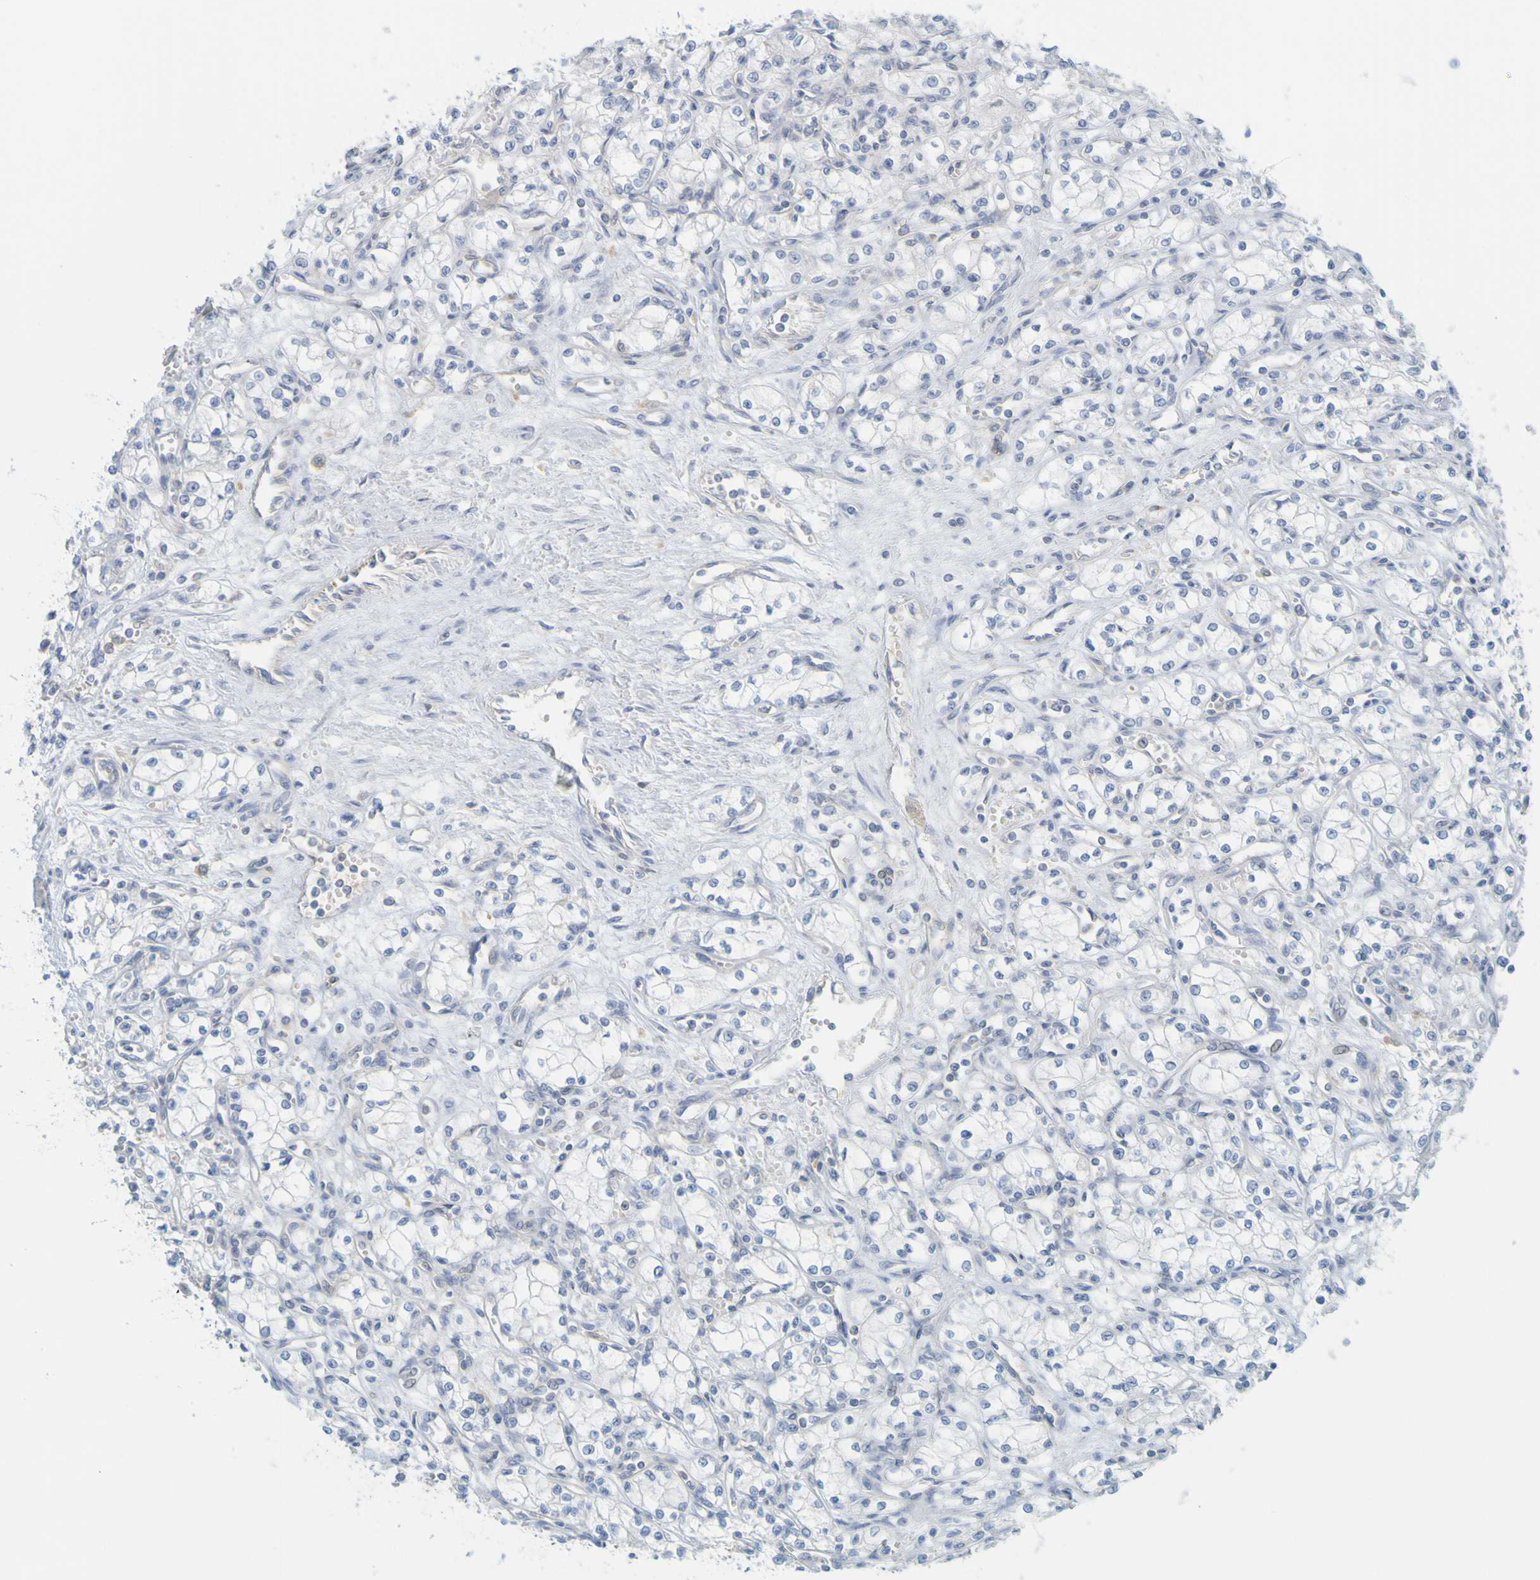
{"staining": {"intensity": "negative", "quantity": "none", "location": "none"}, "tissue": "renal cancer", "cell_type": "Tumor cells", "image_type": "cancer", "snomed": [{"axis": "morphology", "description": "Normal tissue, NOS"}, {"axis": "morphology", "description": "Adenocarcinoma, NOS"}, {"axis": "topography", "description": "Kidney"}], "caption": "This is an IHC histopathology image of renal adenocarcinoma. There is no expression in tumor cells.", "gene": "APPL1", "patient": {"sex": "male", "age": 59}}